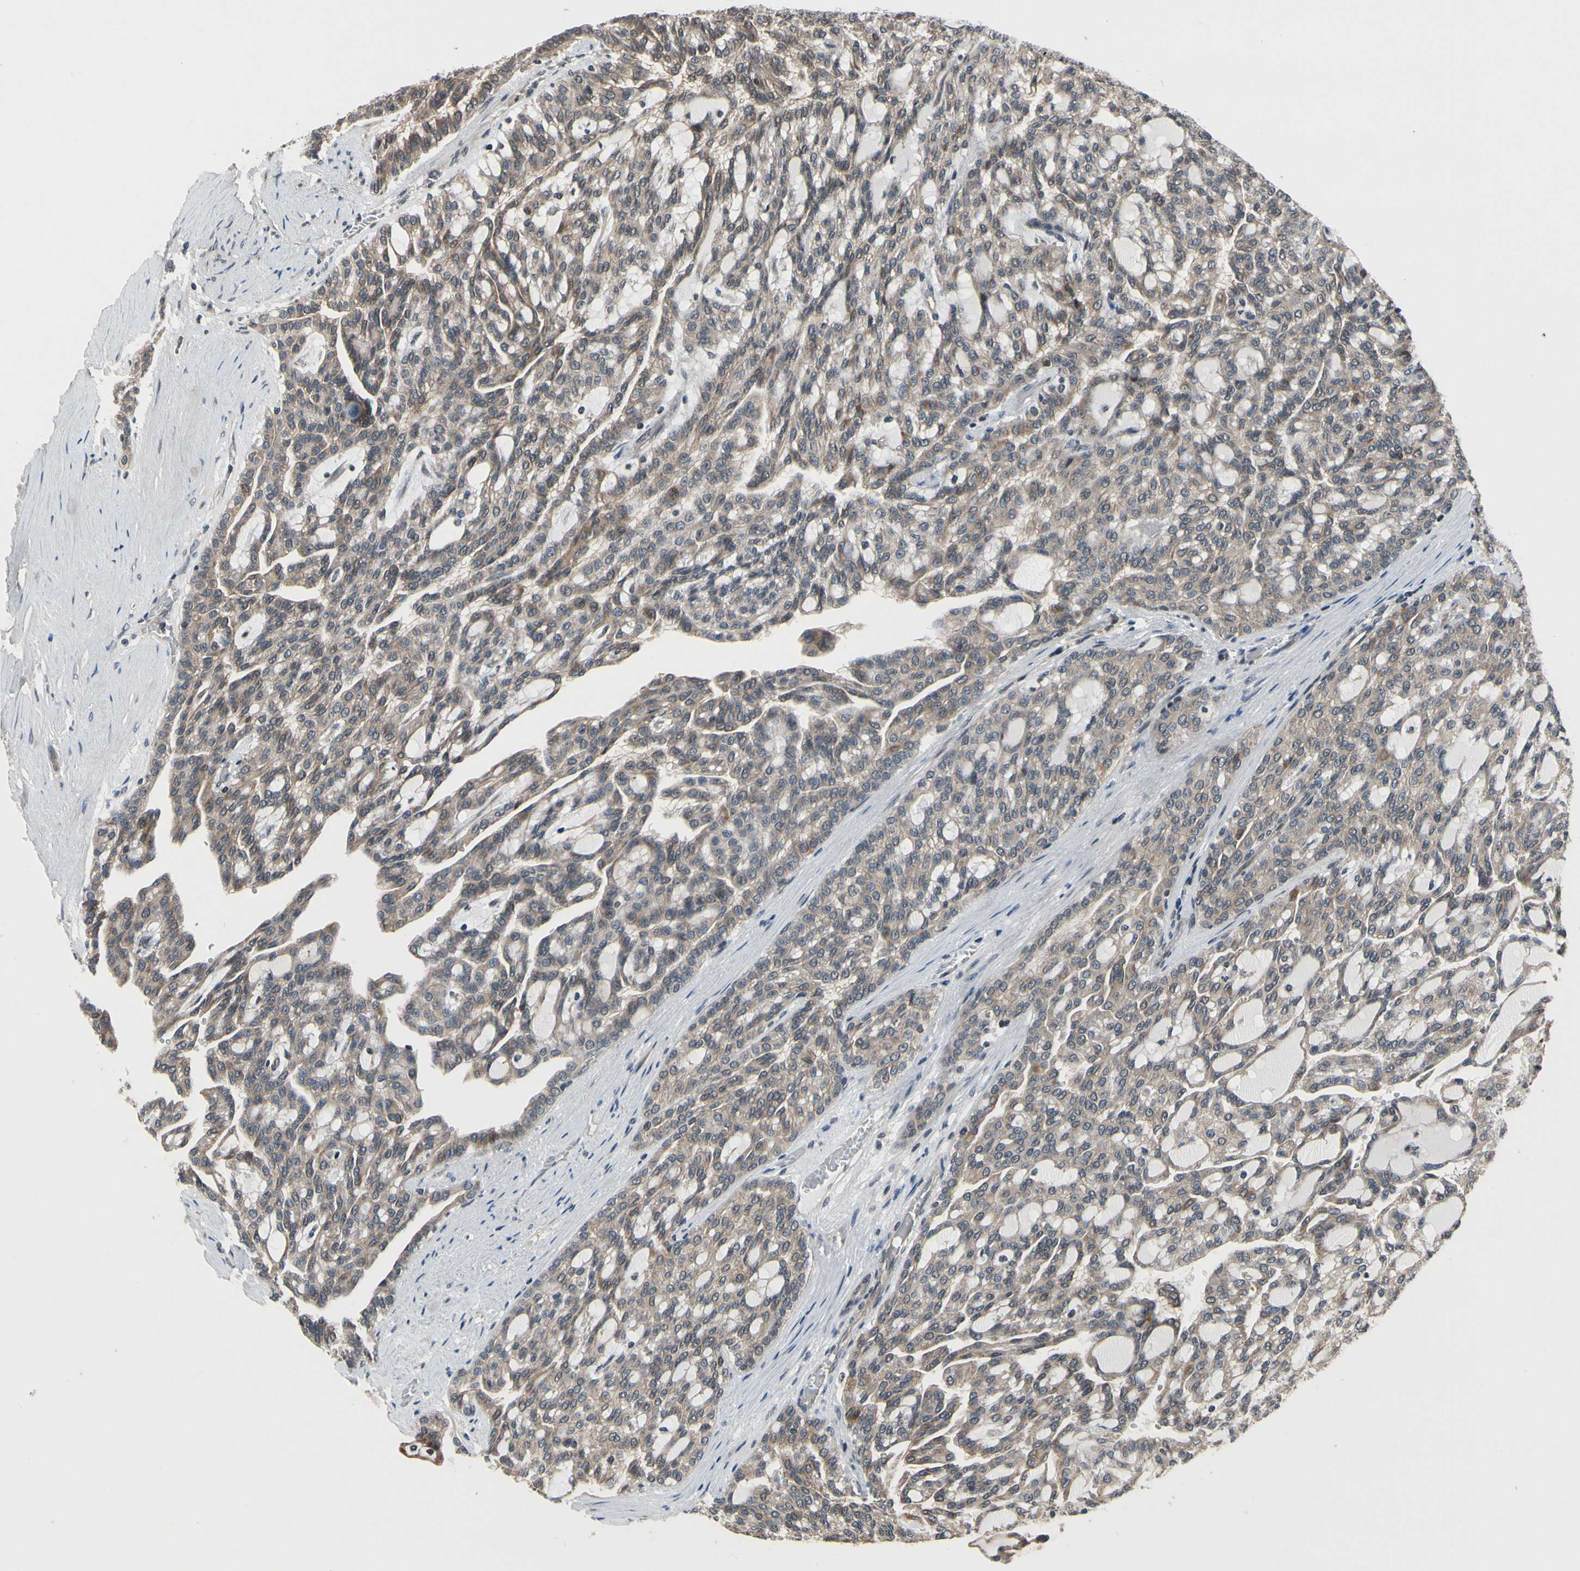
{"staining": {"intensity": "weak", "quantity": ">75%", "location": "cytoplasmic/membranous"}, "tissue": "renal cancer", "cell_type": "Tumor cells", "image_type": "cancer", "snomed": [{"axis": "morphology", "description": "Adenocarcinoma, NOS"}, {"axis": "topography", "description": "Kidney"}], "caption": "Immunohistochemistry histopathology image of renal cancer (adenocarcinoma) stained for a protein (brown), which exhibits low levels of weak cytoplasmic/membranous positivity in about >75% of tumor cells.", "gene": "MBTPS2", "patient": {"sex": "male", "age": 63}}